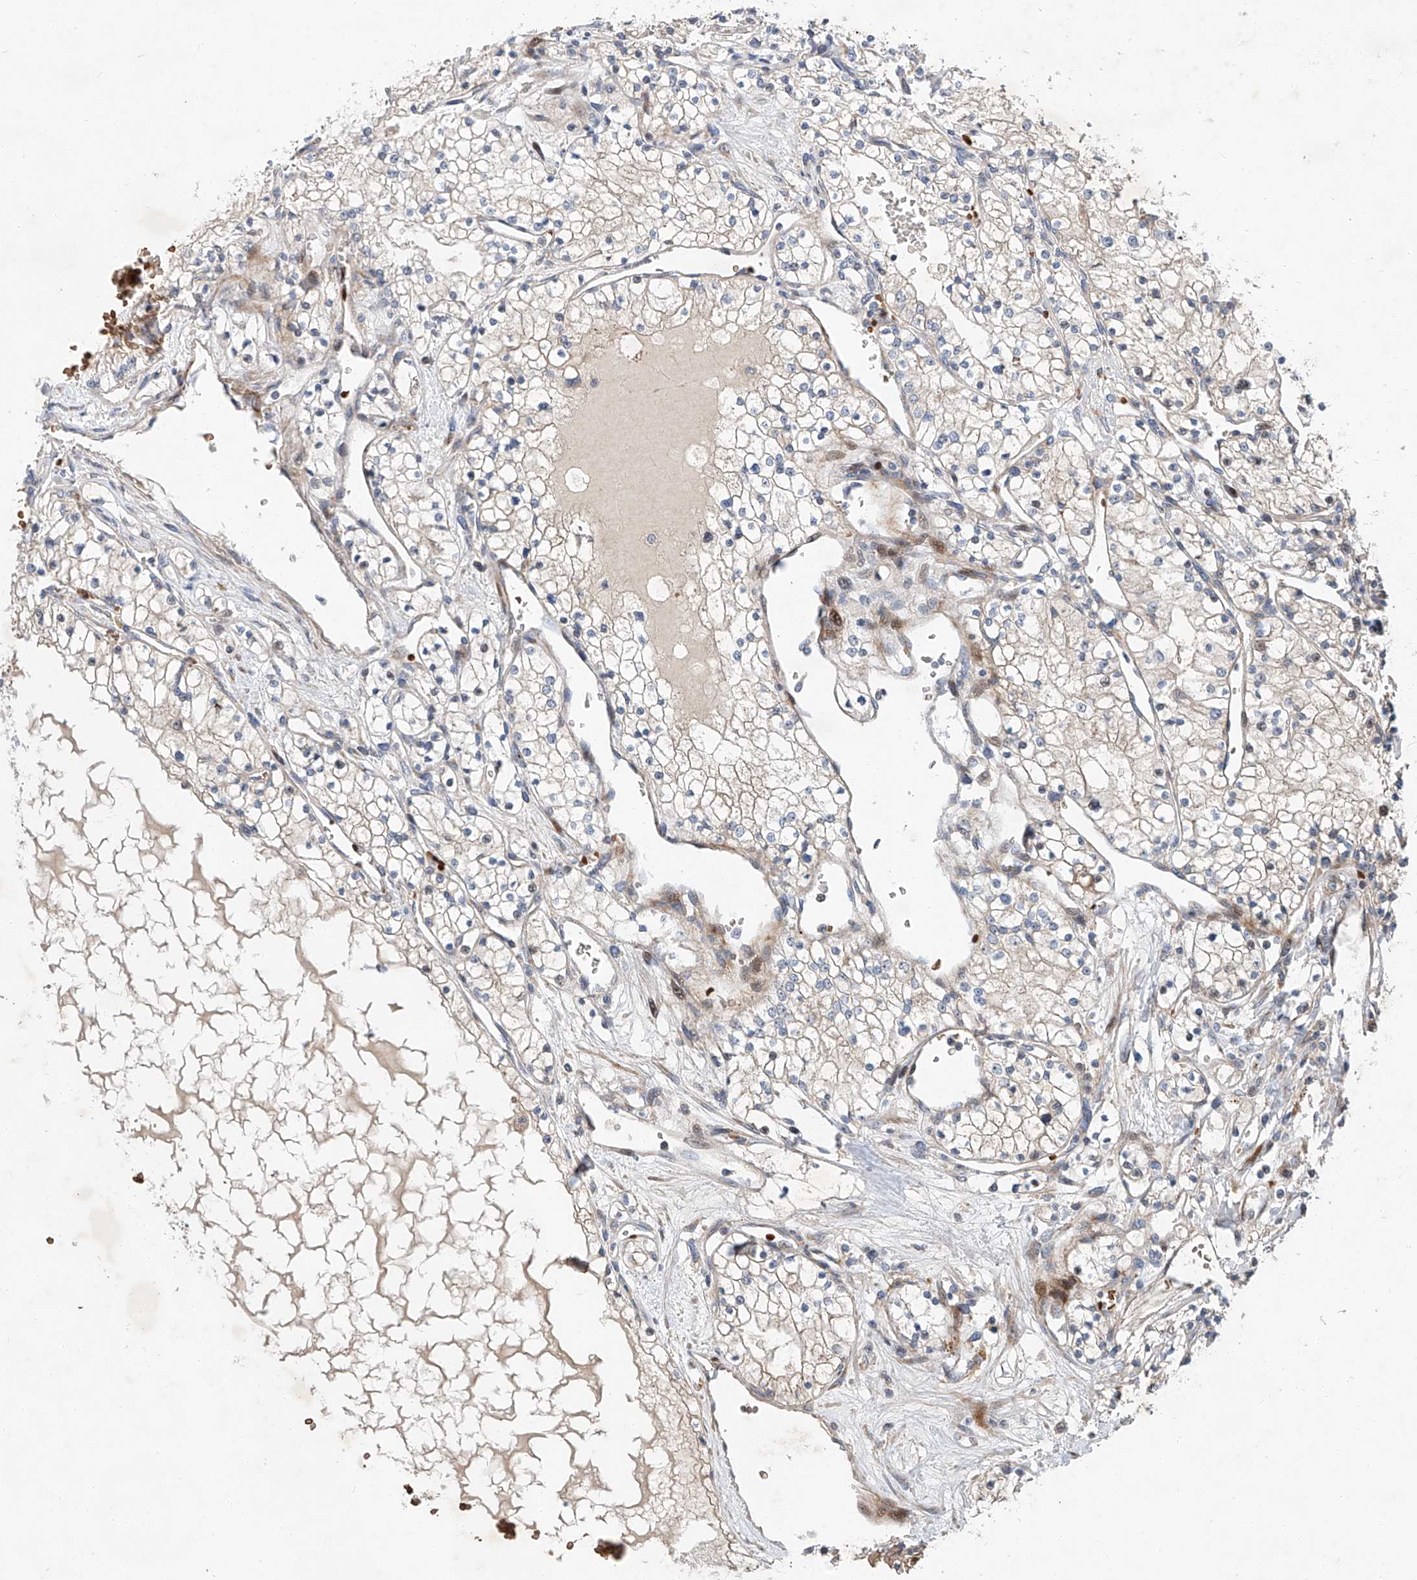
{"staining": {"intensity": "negative", "quantity": "none", "location": "none"}, "tissue": "renal cancer", "cell_type": "Tumor cells", "image_type": "cancer", "snomed": [{"axis": "morphology", "description": "Normal tissue, NOS"}, {"axis": "morphology", "description": "Adenocarcinoma, NOS"}, {"axis": "topography", "description": "Kidney"}], "caption": "IHC of human renal cancer (adenocarcinoma) reveals no staining in tumor cells.", "gene": "USF3", "patient": {"sex": "male", "age": 68}}